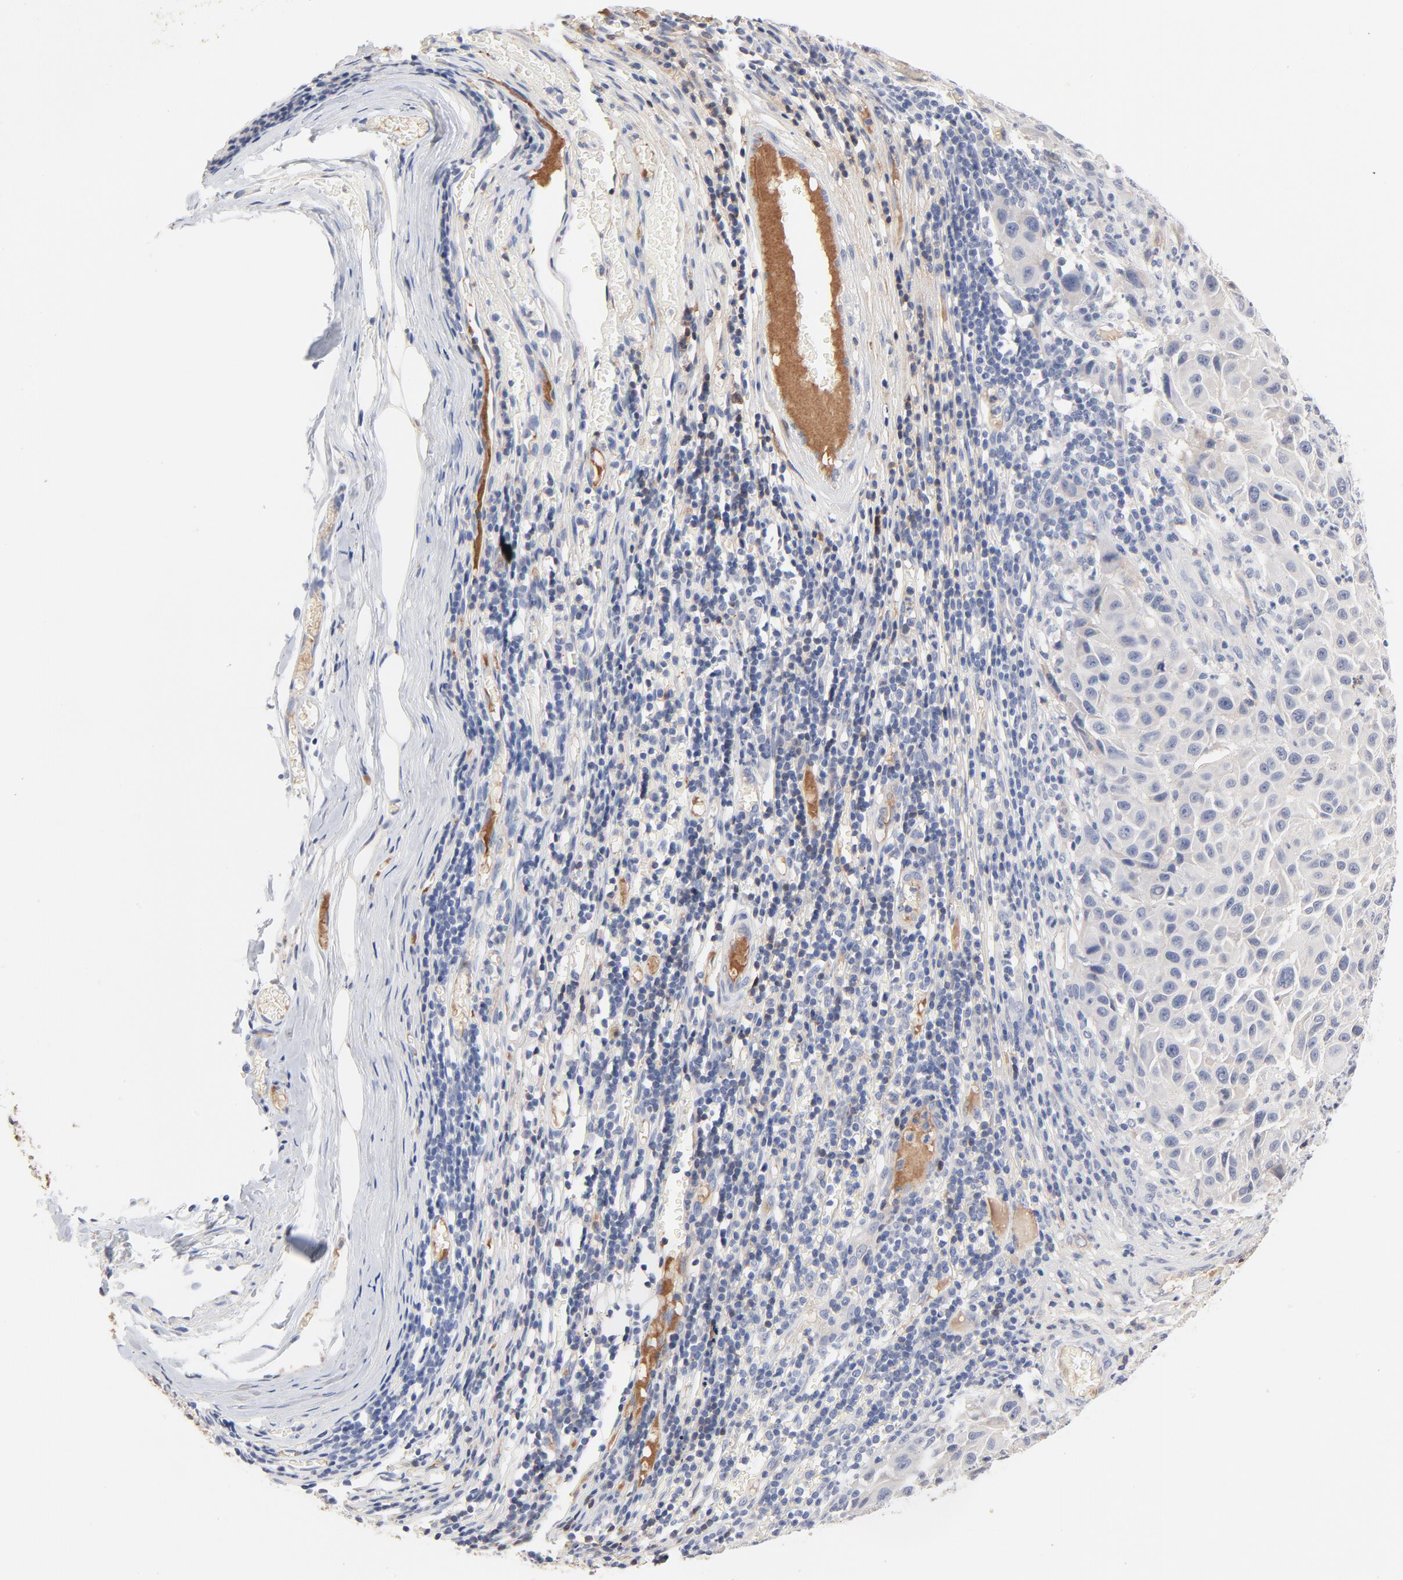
{"staining": {"intensity": "negative", "quantity": "none", "location": "none"}, "tissue": "melanoma", "cell_type": "Tumor cells", "image_type": "cancer", "snomed": [{"axis": "morphology", "description": "Malignant melanoma, Metastatic site"}, {"axis": "topography", "description": "Lymph node"}], "caption": "This is a image of immunohistochemistry (IHC) staining of melanoma, which shows no expression in tumor cells.", "gene": "SERPINA4", "patient": {"sex": "male", "age": 61}}